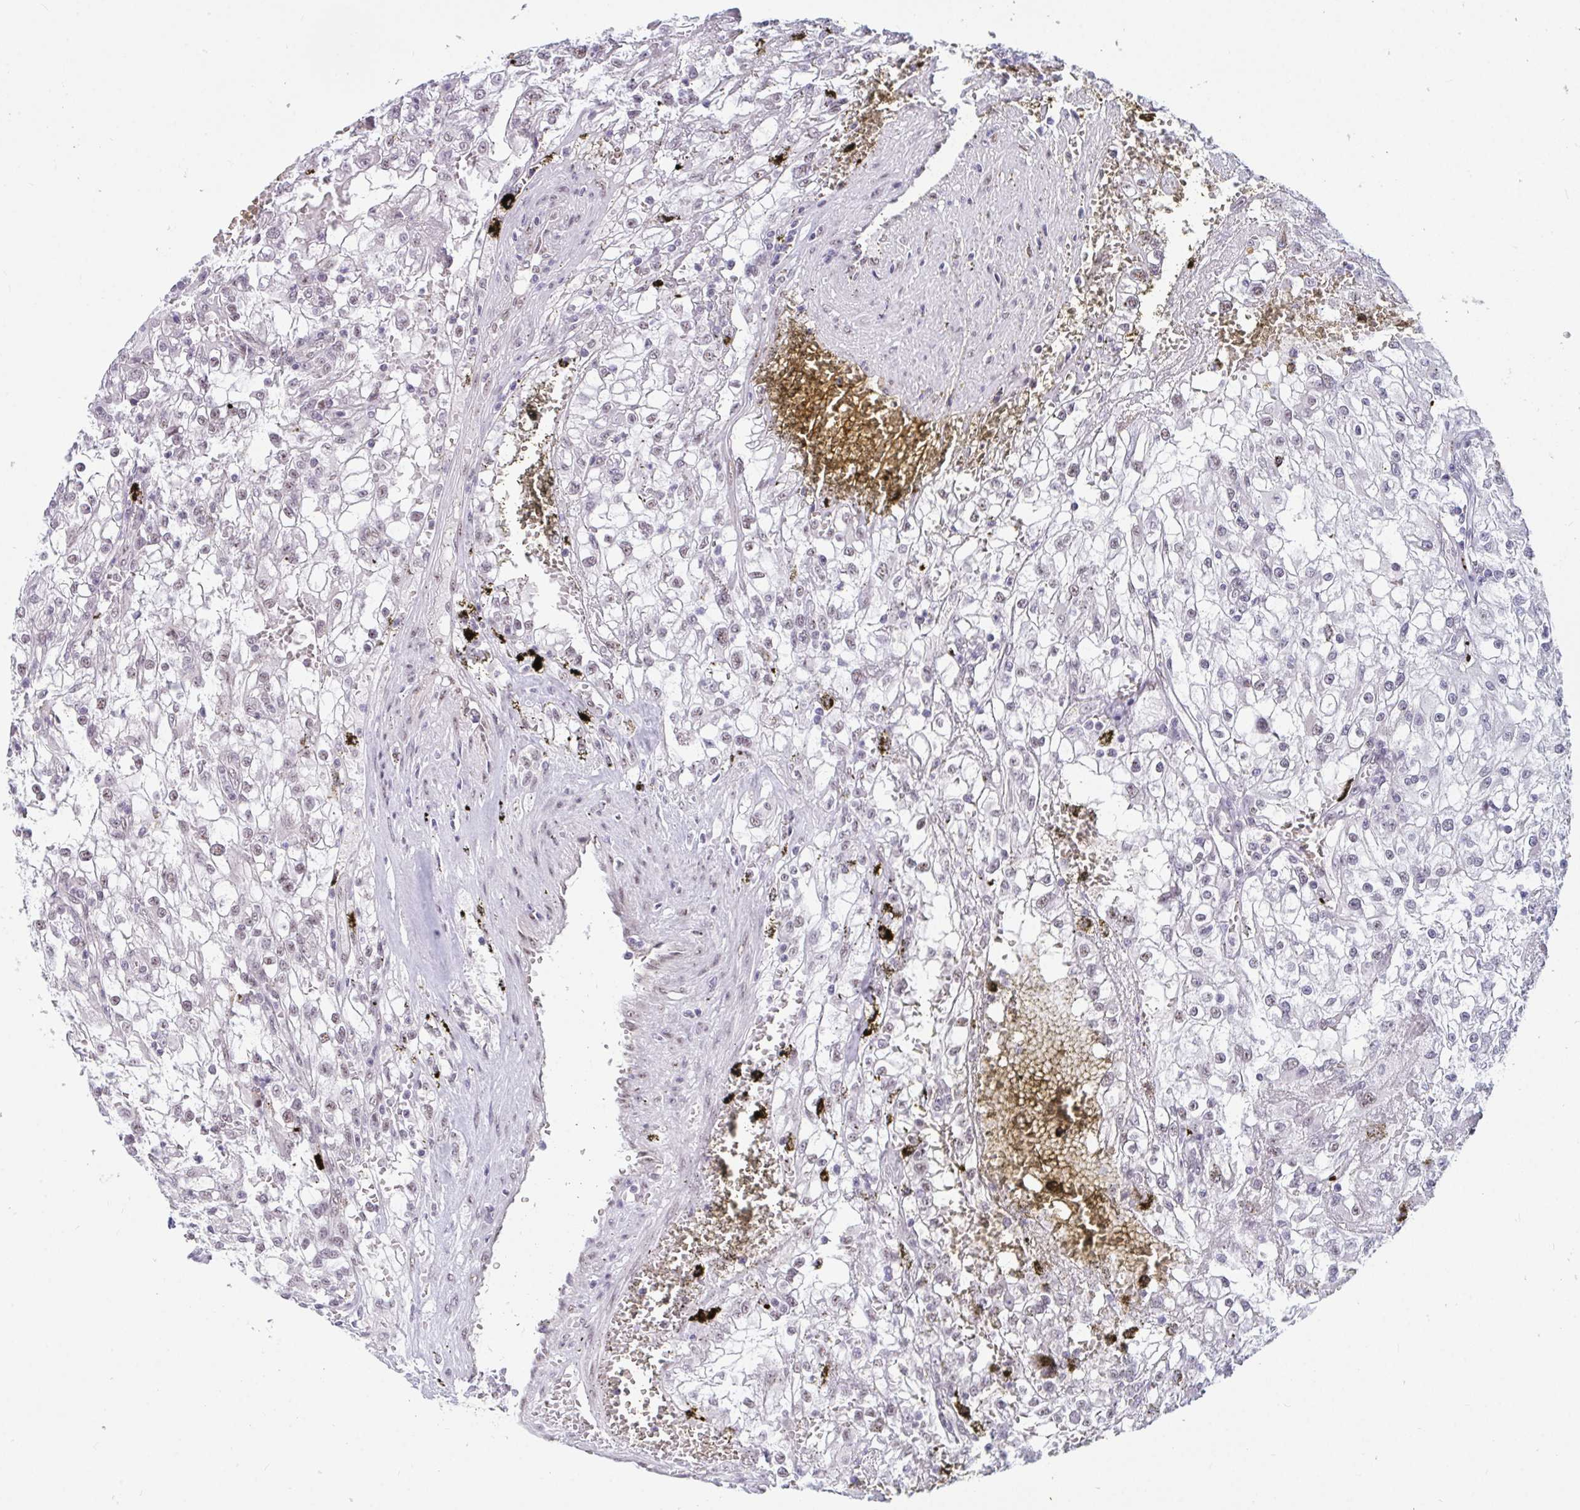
{"staining": {"intensity": "weak", "quantity": "<25%", "location": "nuclear"}, "tissue": "renal cancer", "cell_type": "Tumor cells", "image_type": "cancer", "snomed": [{"axis": "morphology", "description": "Adenocarcinoma, NOS"}, {"axis": "topography", "description": "Kidney"}], "caption": "IHC of renal adenocarcinoma displays no positivity in tumor cells.", "gene": "PRR14", "patient": {"sex": "female", "age": 74}}